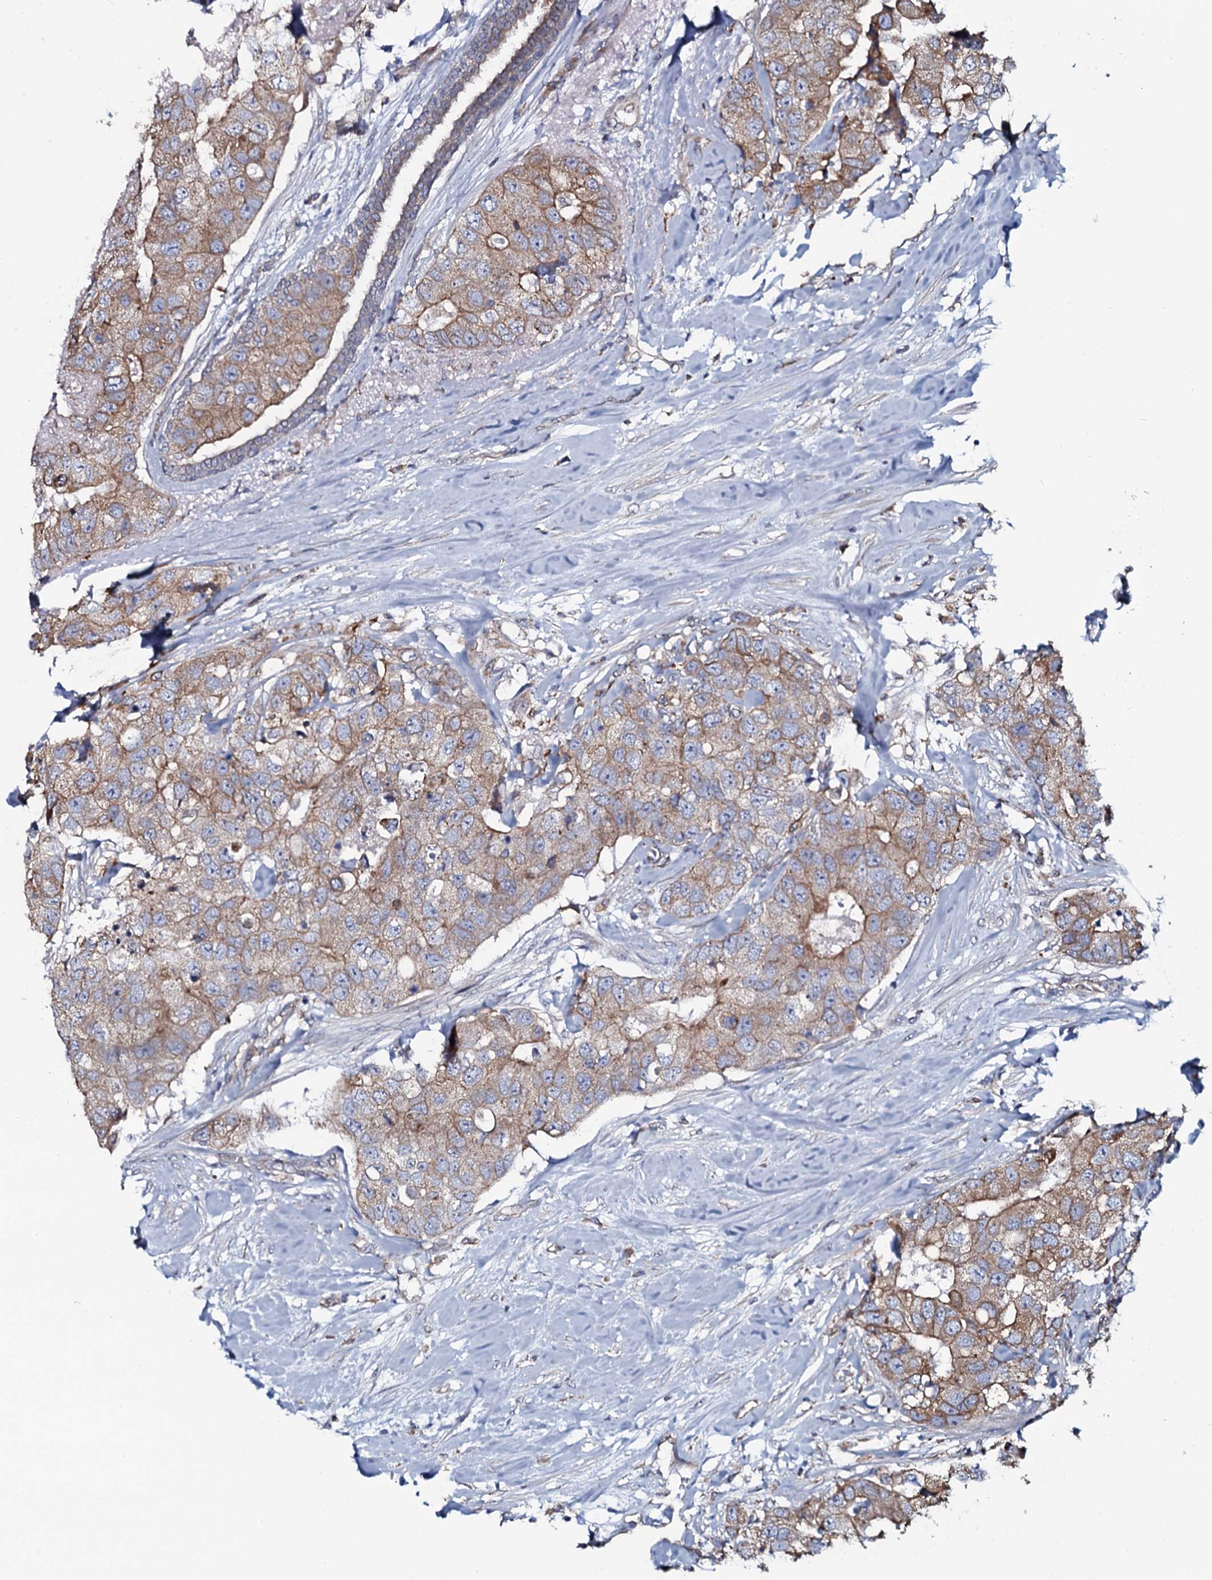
{"staining": {"intensity": "moderate", "quantity": "25%-75%", "location": "cytoplasmic/membranous"}, "tissue": "breast cancer", "cell_type": "Tumor cells", "image_type": "cancer", "snomed": [{"axis": "morphology", "description": "Duct carcinoma"}, {"axis": "topography", "description": "Breast"}], "caption": "Tumor cells exhibit medium levels of moderate cytoplasmic/membranous staining in approximately 25%-75% of cells in invasive ductal carcinoma (breast).", "gene": "TMEM151A", "patient": {"sex": "female", "age": 62}}